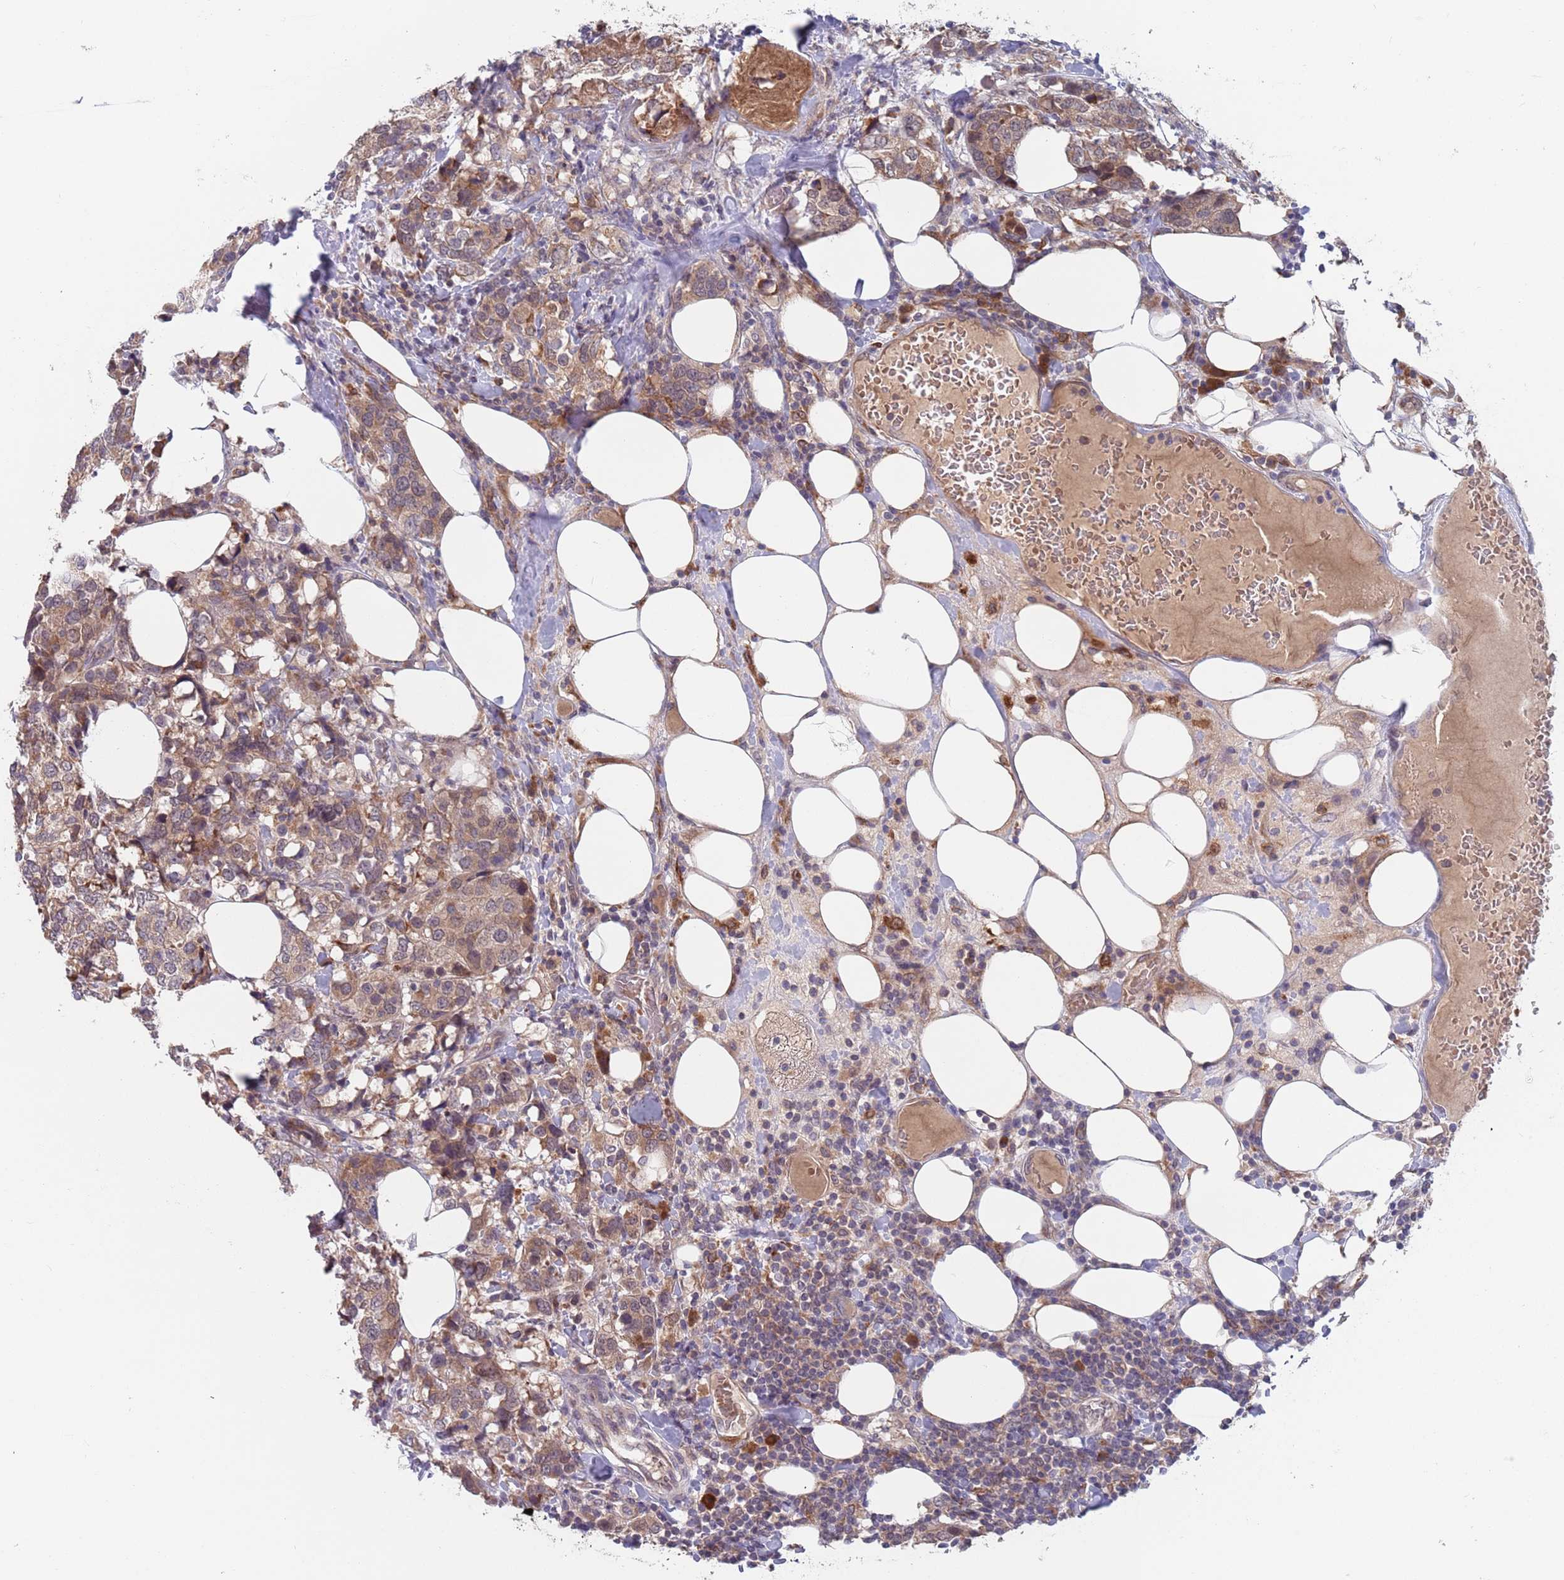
{"staining": {"intensity": "moderate", "quantity": ">75%", "location": "cytoplasmic/membranous"}, "tissue": "breast cancer", "cell_type": "Tumor cells", "image_type": "cancer", "snomed": [{"axis": "morphology", "description": "Lobular carcinoma"}, {"axis": "topography", "description": "Breast"}], "caption": "Breast lobular carcinoma stained with DAB (3,3'-diaminobenzidine) immunohistochemistry (IHC) exhibits medium levels of moderate cytoplasmic/membranous positivity in approximately >75% of tumor cells.", "gene": "ZNF140", "patient": {"sex": "female", "age": 59}}